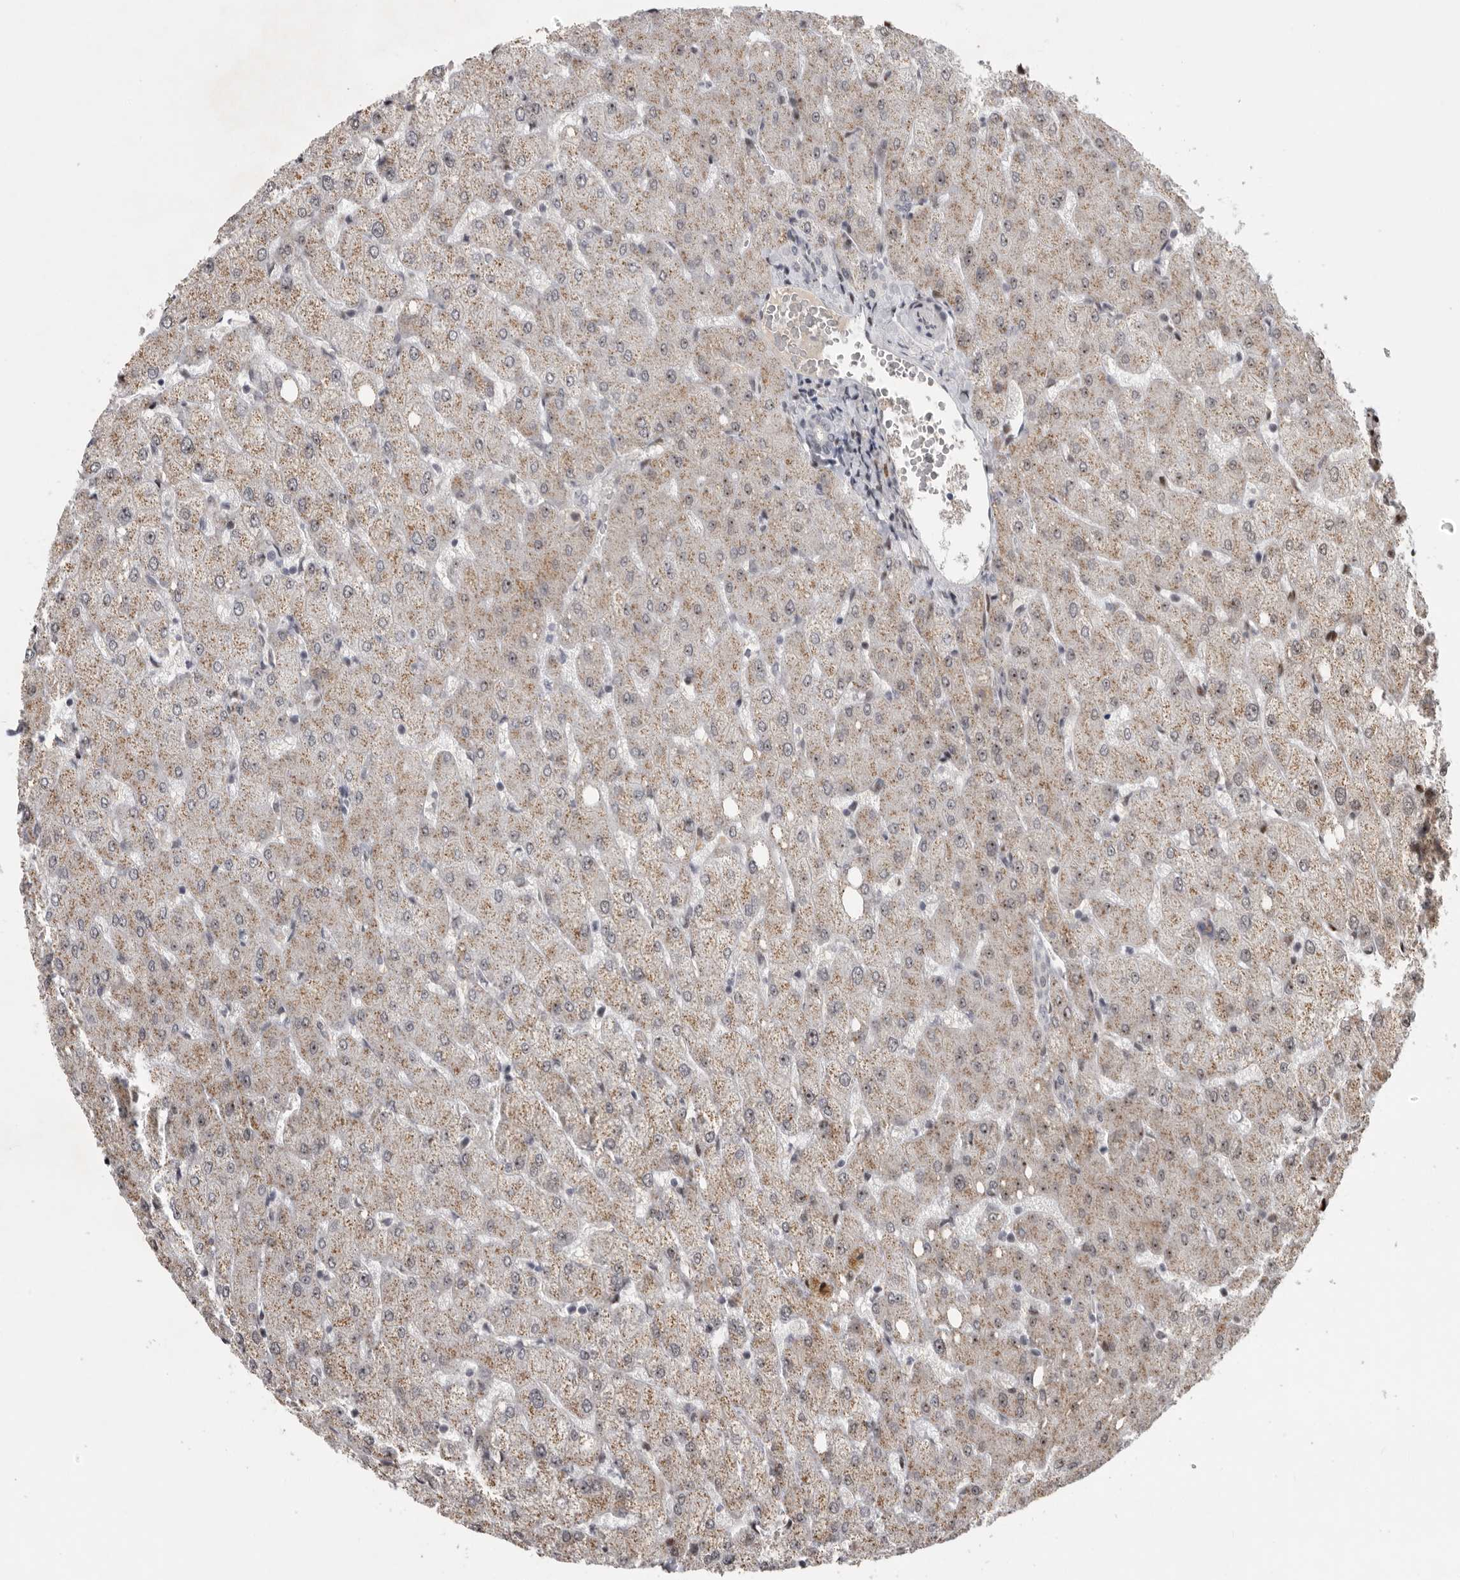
{"staining": {"intensity": "negative", "quantity": "none", "location": "none"}, "tissue": "liver", "cell_type": "Cholangiocytes", "image_type": "normal", "snomed": [{"axis": "morphology", "description": "Normal tissue, NOS"}, {"axis": "topography", "description": "Liver"}], "caption": "High magnification brightfield microscopy of unremarkable liver stained with DAB (3,3'-diaminobenzidine) (brown) and counterstained with hematoxylin (blue): cholangiocytes show no significant expression. (Stains: DAB immunohistochemistry with hematoxylin counter stain, Microscopy: brightfield microscopy at high magnification).", "gene": "PCMTD1", "patient": {"sex": "female", "age": 54}}